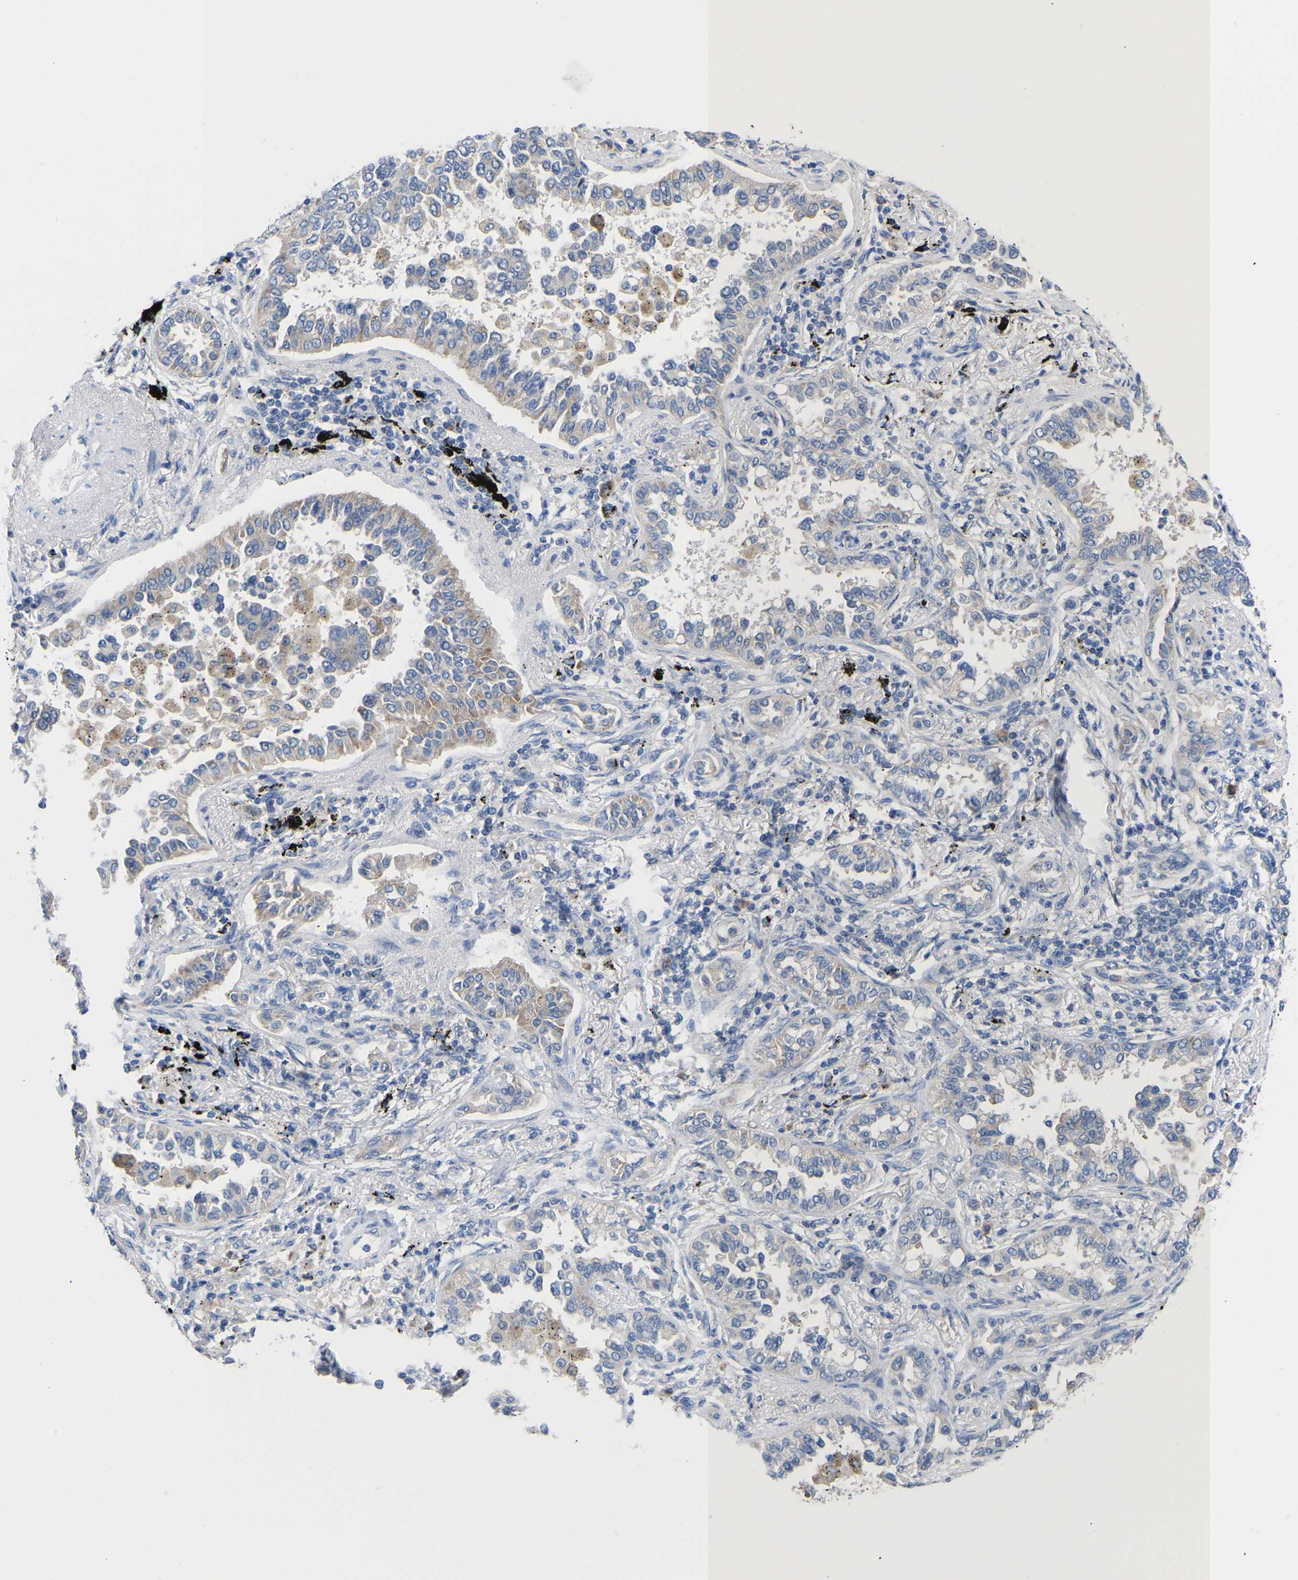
{"staining": {"intensity": "weak", "quantity": "25%-75%", "location": "cytoplasmic/membranous"}, "tissue": "lung cancer", "cell_type": "Tumor cells", "image_type": "cancer", "snomed": [{"axis": "morphology", "description": "Normal tissue, NOS"}, {"axis": "morphology", "description": "Adenocarcinoma, NOS"}, {"axis": "topography", "description": "Lung"}], "caption": "This is an image of IHC staining of lung adenocarcinoma, which shows weak positivity in the cytoplasmic/membranous of tumor cells.", "gene": "ABCA10", "patient": {"sex": "male", "age": 59}}